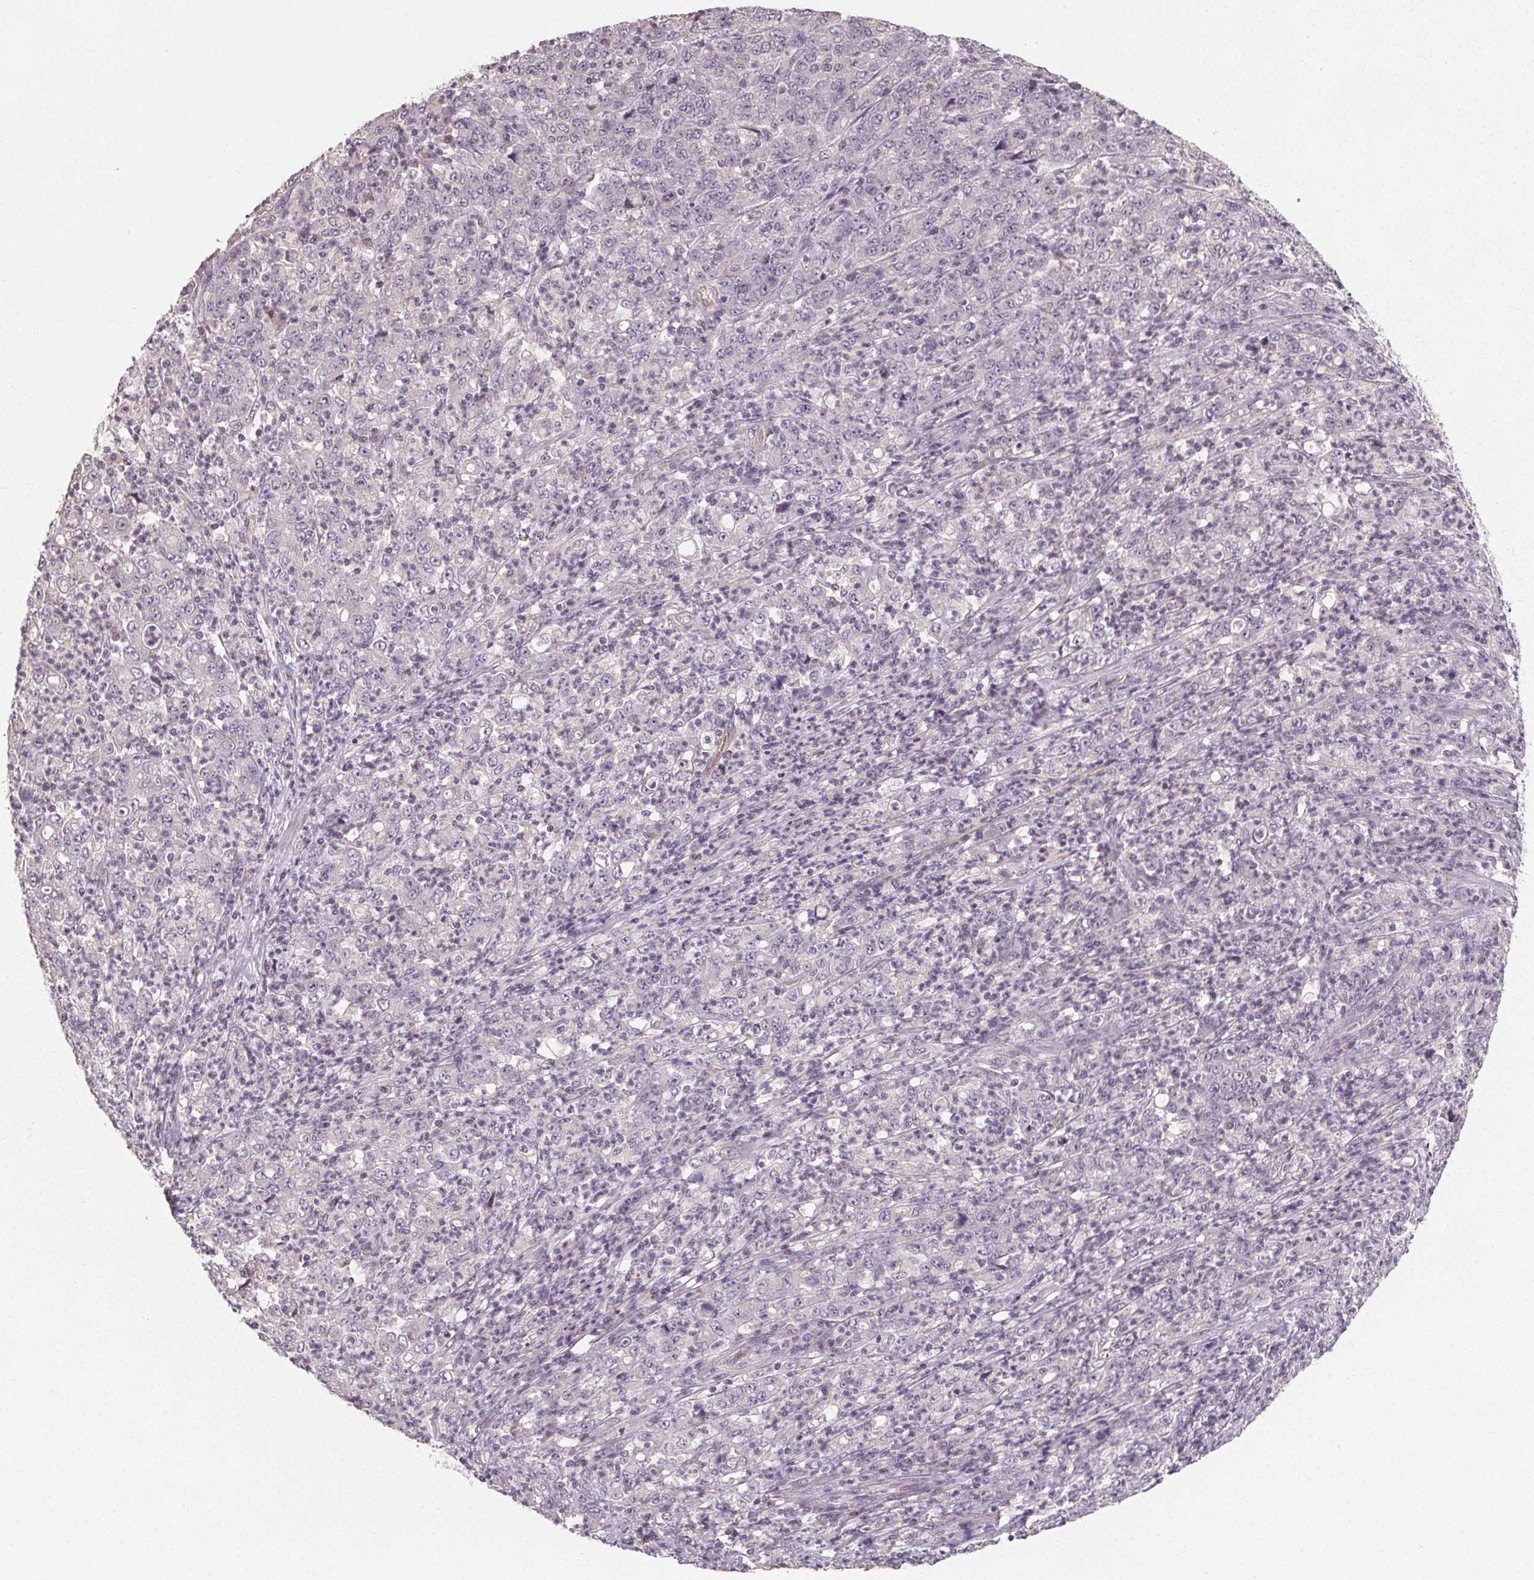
{"staining": {"intensity": "negative", "quantity": "none", "location": "none"}, "tissue": "stomach cancer", "cell_type": "Tumor cells", "image_type": "cancer", "snomed": [{"axis": "morphology", "description": "Adenocarcinoma, NOS"}, {"axis": "topography", "description": "Stomach, lower"}], "caption": "Immunohistochemistry (IHC) micrograph of stomach cancer (adenocarcinoma) stained for a protein (brown), which reveals no positivity in tumor cells. (Stains: DAB IHC with hematoxylin counter stain, Microscopy: brightfield microscopy at high magnification).", "gene": "SLC26A2", "patient": {"sex": "female", "age": 71}}